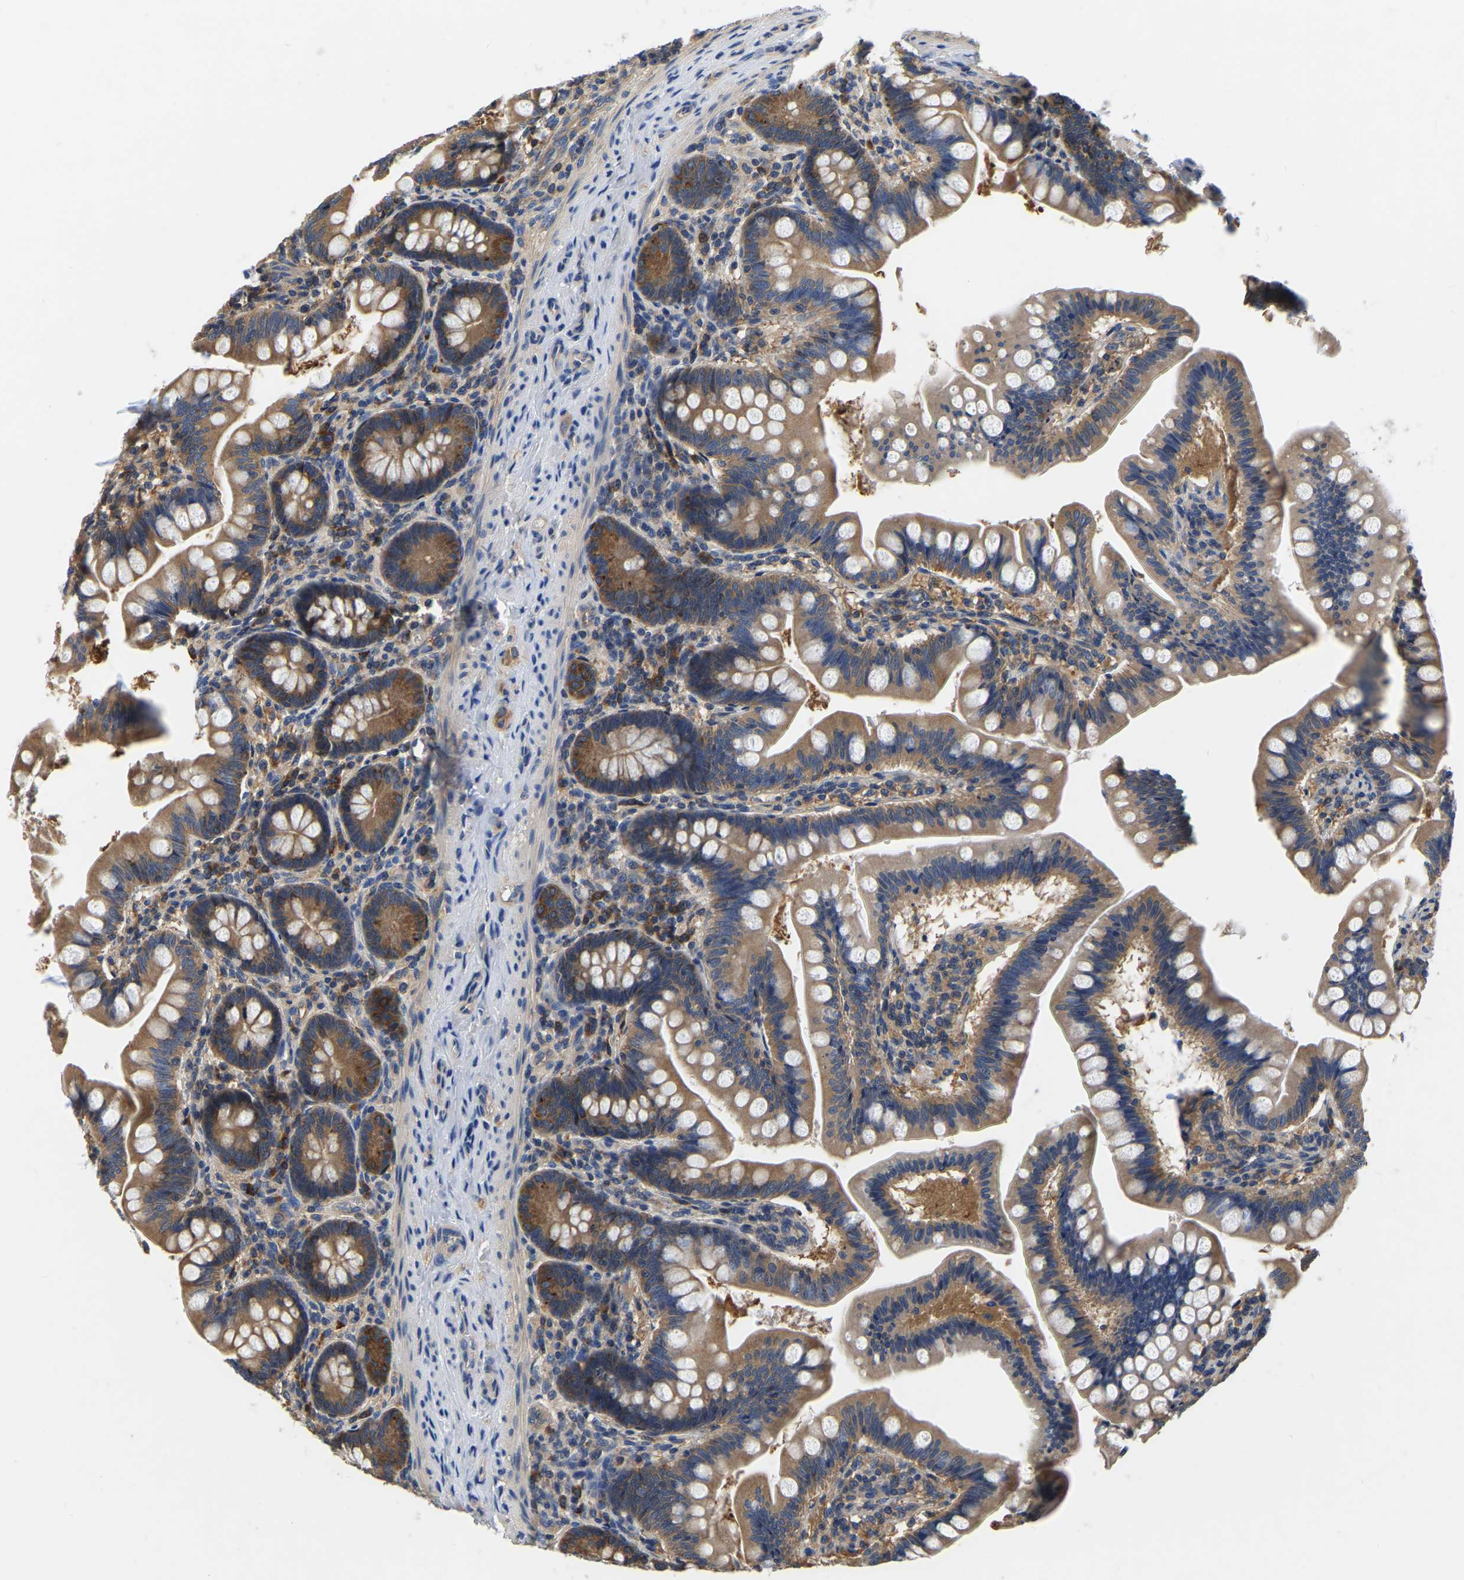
{"staining": {"intensity": "moderate", "quantity": ">75%", "location": "cytoplasmic/membranous"}, "tissue": "small intestine", "cell_type": "Glandular cells", "image_type": "normal", "snomed": [{"axis": "morphology", "description": "Normal tissue, NOS"}, {"axis": "topography", "description": "Small intestine"}], "caption": "Small intestine stained with a brown dye shows moderate cytoplasmic/membranous positive positivity in approximately >75% of glandular cells.", "gene": "GARS1", "patient": {"sex": "male", "age": 7}}